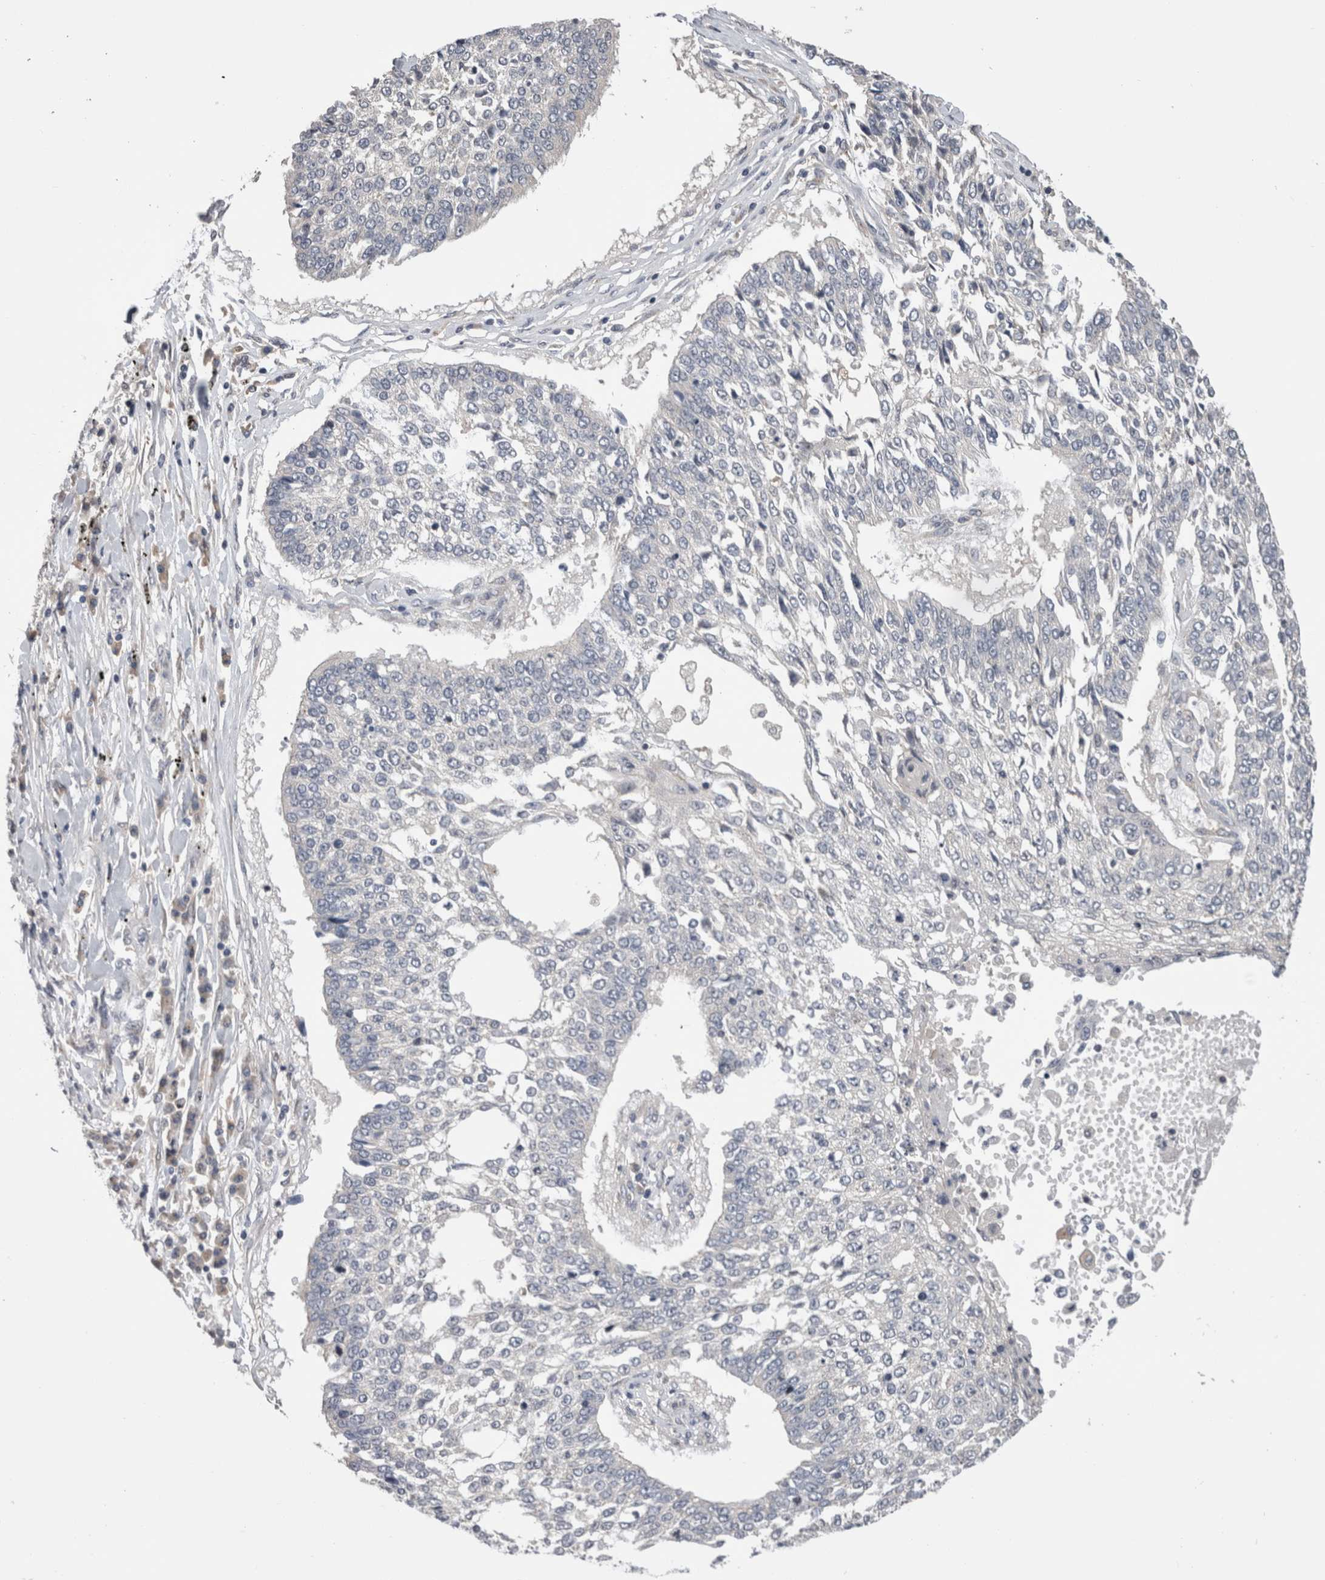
{"staining": {"intensity": "negative", "quantity": "none", "location": "none"}, "tissue": "lung cancer", "cell_type": "Tumor cells", "image_type": "cancer", "snomed": [{"axis": "morphology", "description": "Normal tissue, NOS"}, {"axis": "morphology", "description": "Squamous cell carcinoma, NOS"}, {"axis": "topography", "description": "Cartilage tissue"}, {"axis": "topography", "description": "Bronchus"}, {"axis": "topography", "description": "Lung"}, {"axis": "topography", "description": "Peripheral nerve tissue"}], "caption": "An immunohistochemistry histopathology image of lung cancer is shown. There is no staining in tumor cells of lung cancer.", "gene": "DCTN6", "patient": {"sex": "female", "age": 49}}